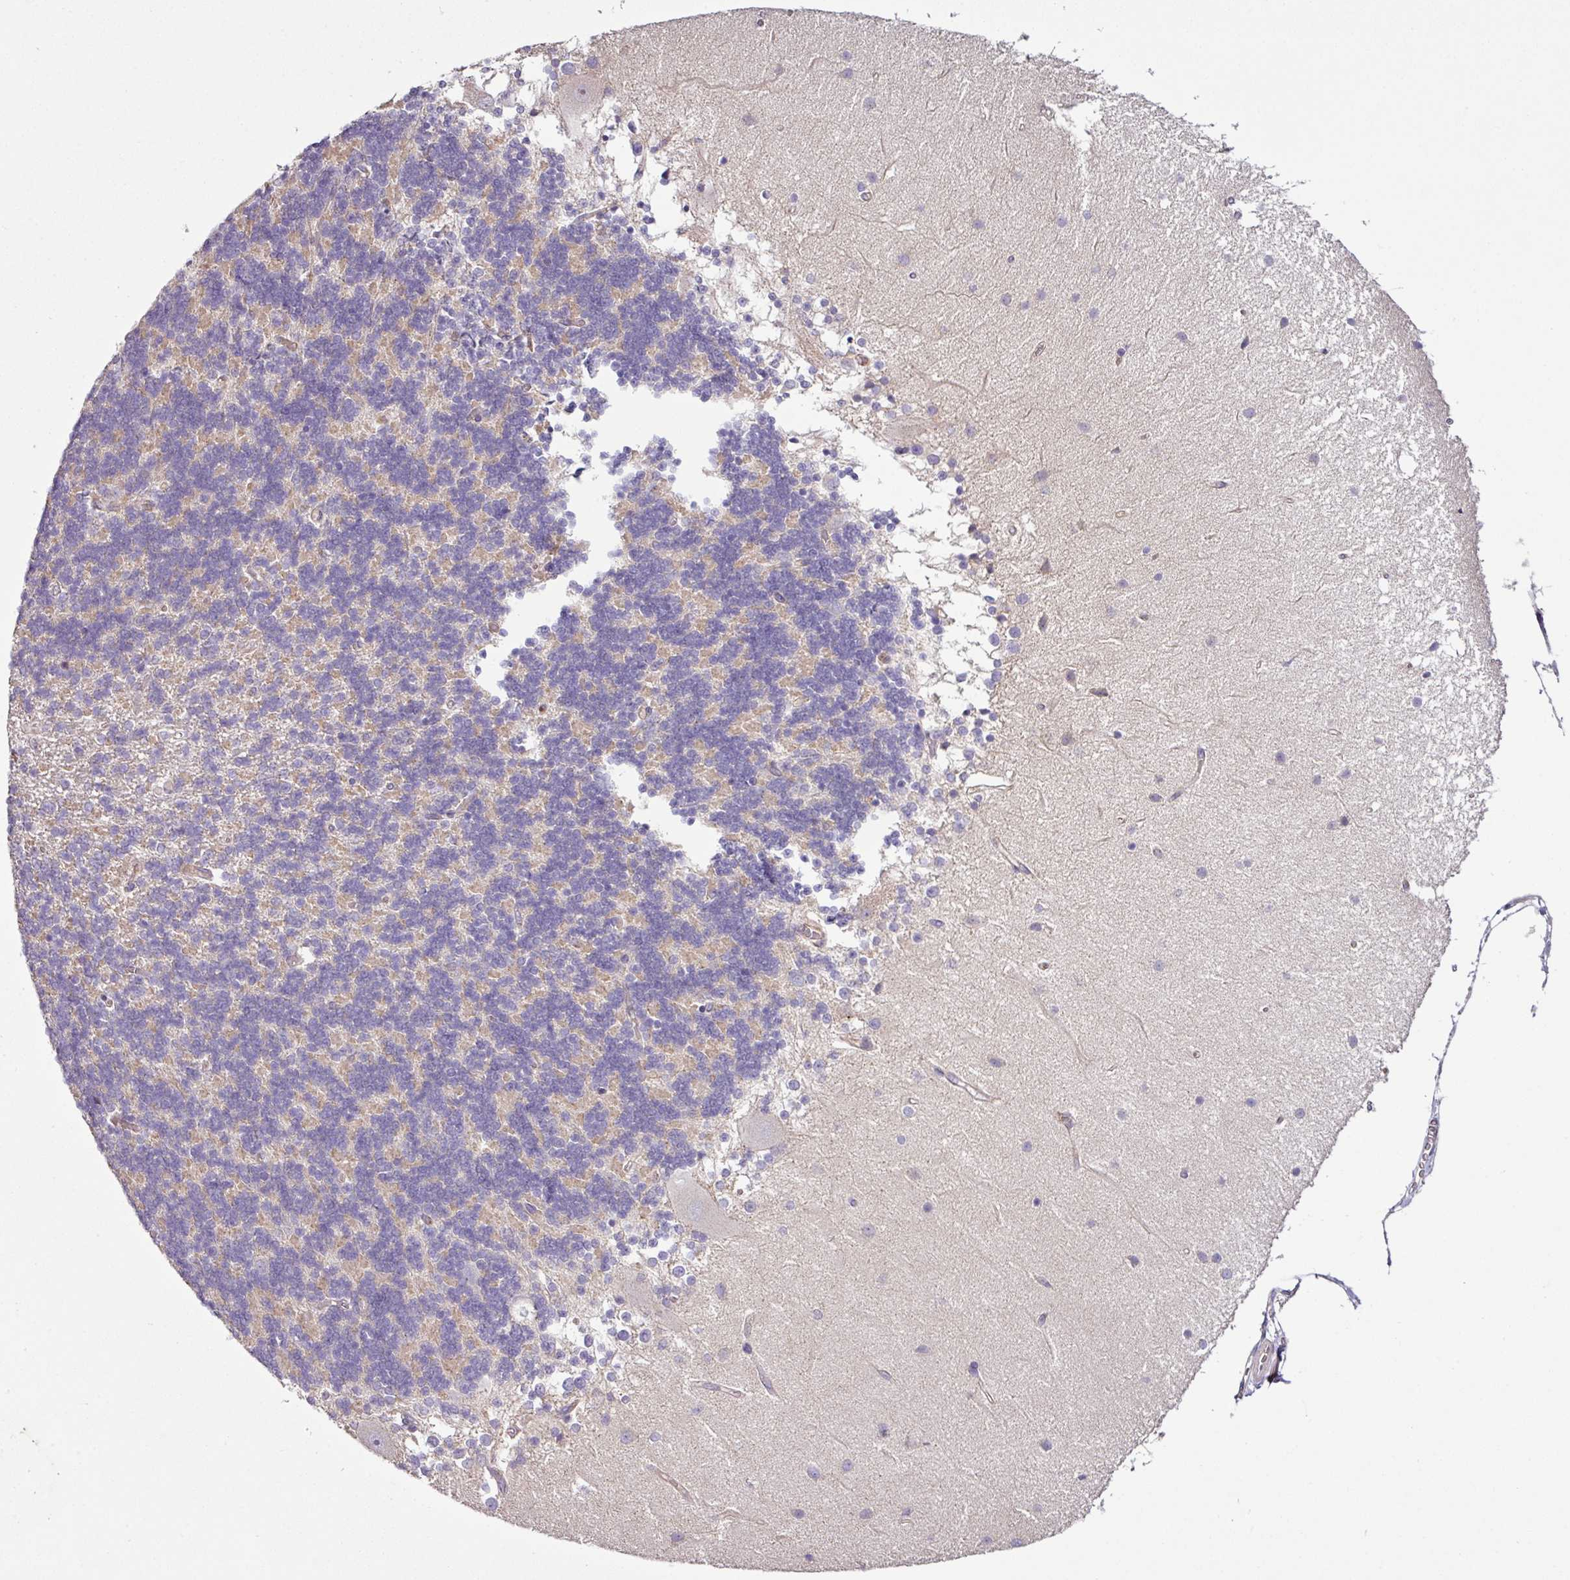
{"staining": {"intensity": "negative", "quantity": "none", "location": "none"}, "tissue": "cerebellum", "cell_type": "Cells in granular layer", "image_type": "normal", "snomed": [{"axis": "morphology", "description": "Normal tissue, NOS"}, {"axis": "topography", "description": "Cerebellum"}], "caption": "Normal cerebellum was stained to show a protein in brown. There is no significant staining in cells in granular layer.", "gene": "ZNF106", "patient": {"sex": "female", "age": 54}}